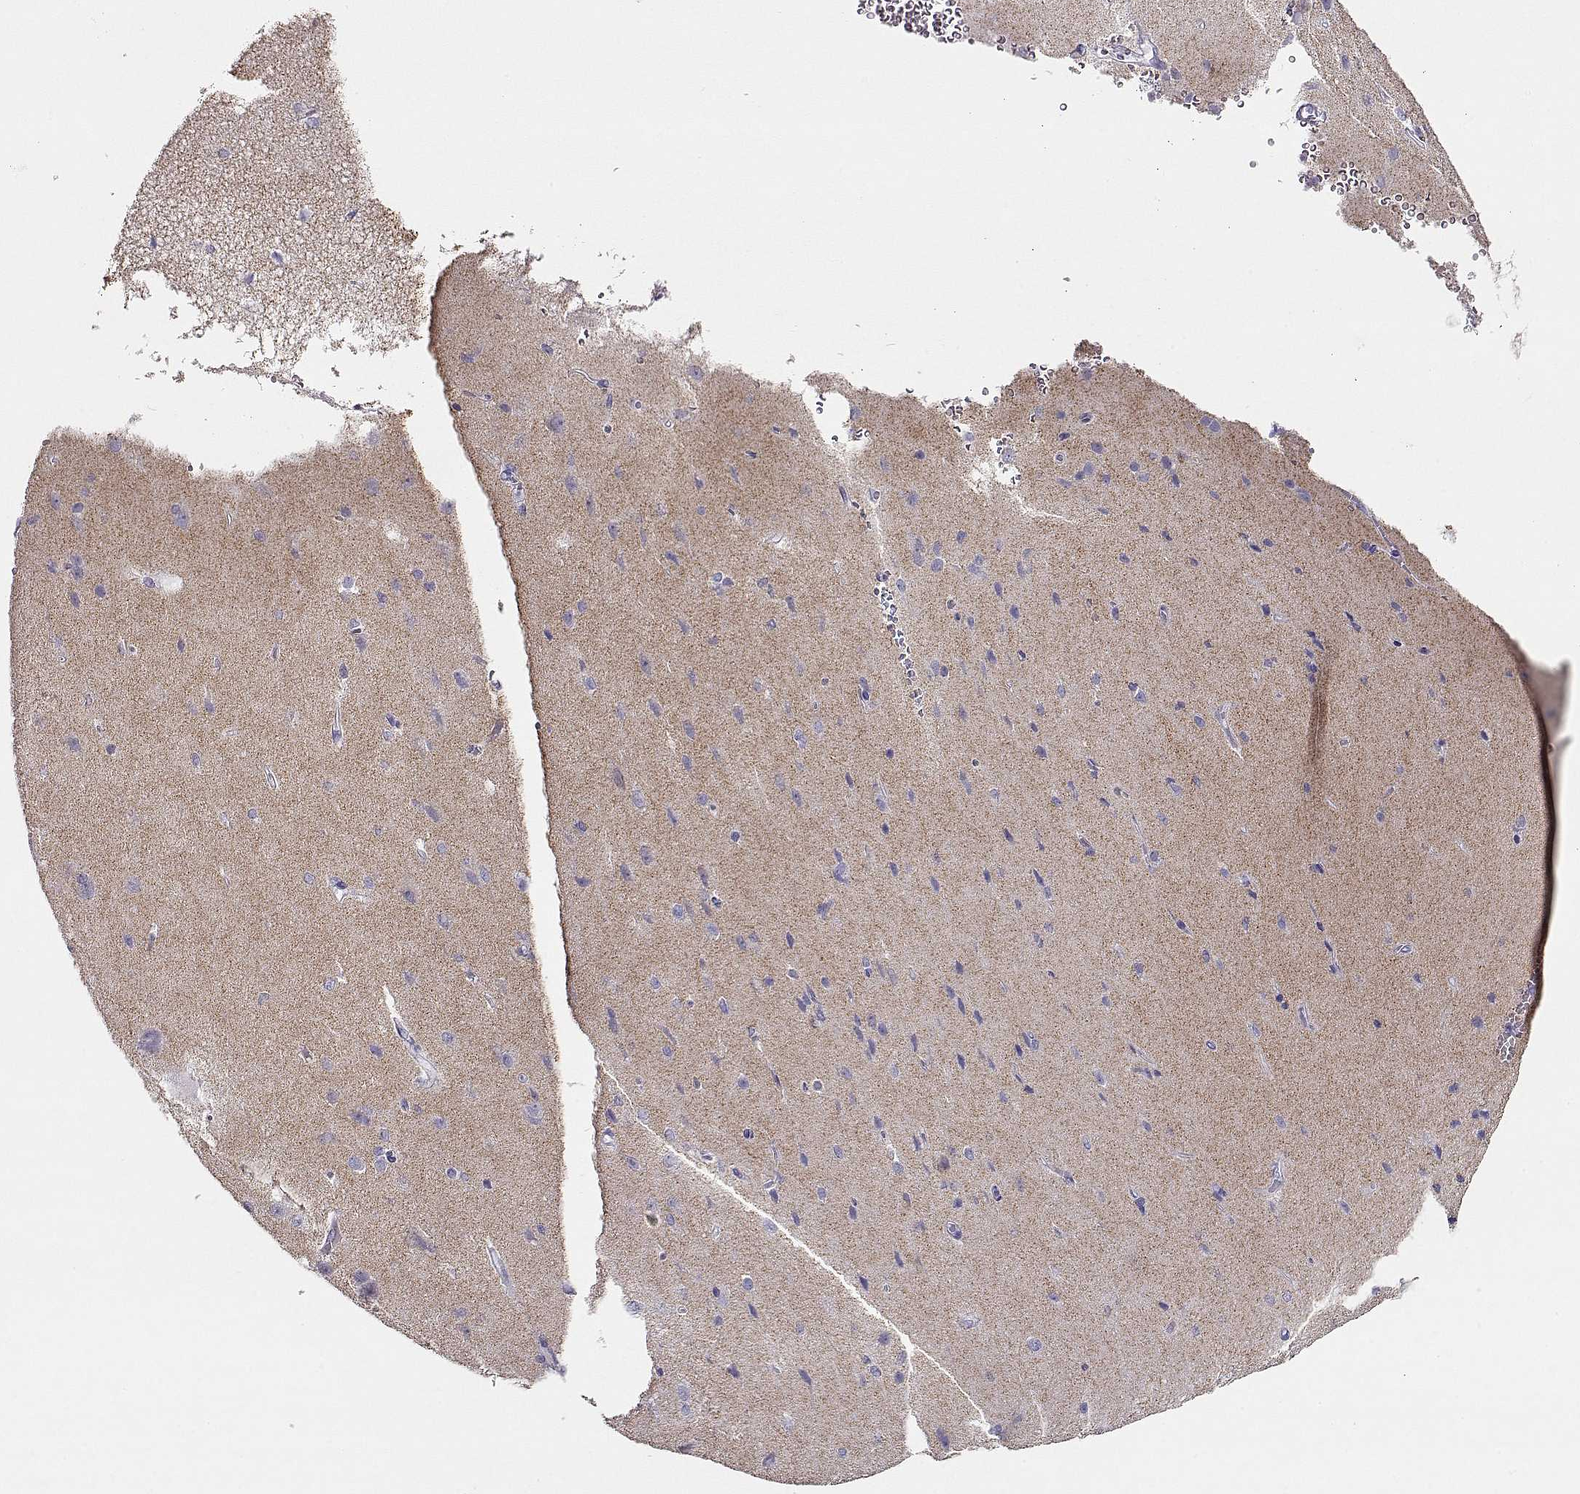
{"staining": {"intensity": "negative", "quantity": "none", "location": "none"}, "tissue": "cerebral cortex", "cell_type": "Endothelial cells", "image_type": "normal", "snomed": [{"axis": "morphology", "description": "Normal tissue, NOS"}, {"axis": "topography", "description": "Cerebral cortex"}], "caption": "Cerebral cortex was stained to show a protein in brown. There is no significant expression in endothelial cells. (DAB immunohistochemistry visualized using brightfield microscopy, high magnification).", "gene": "ACTN2", "patient": {"sex": "male", "age": 37}}